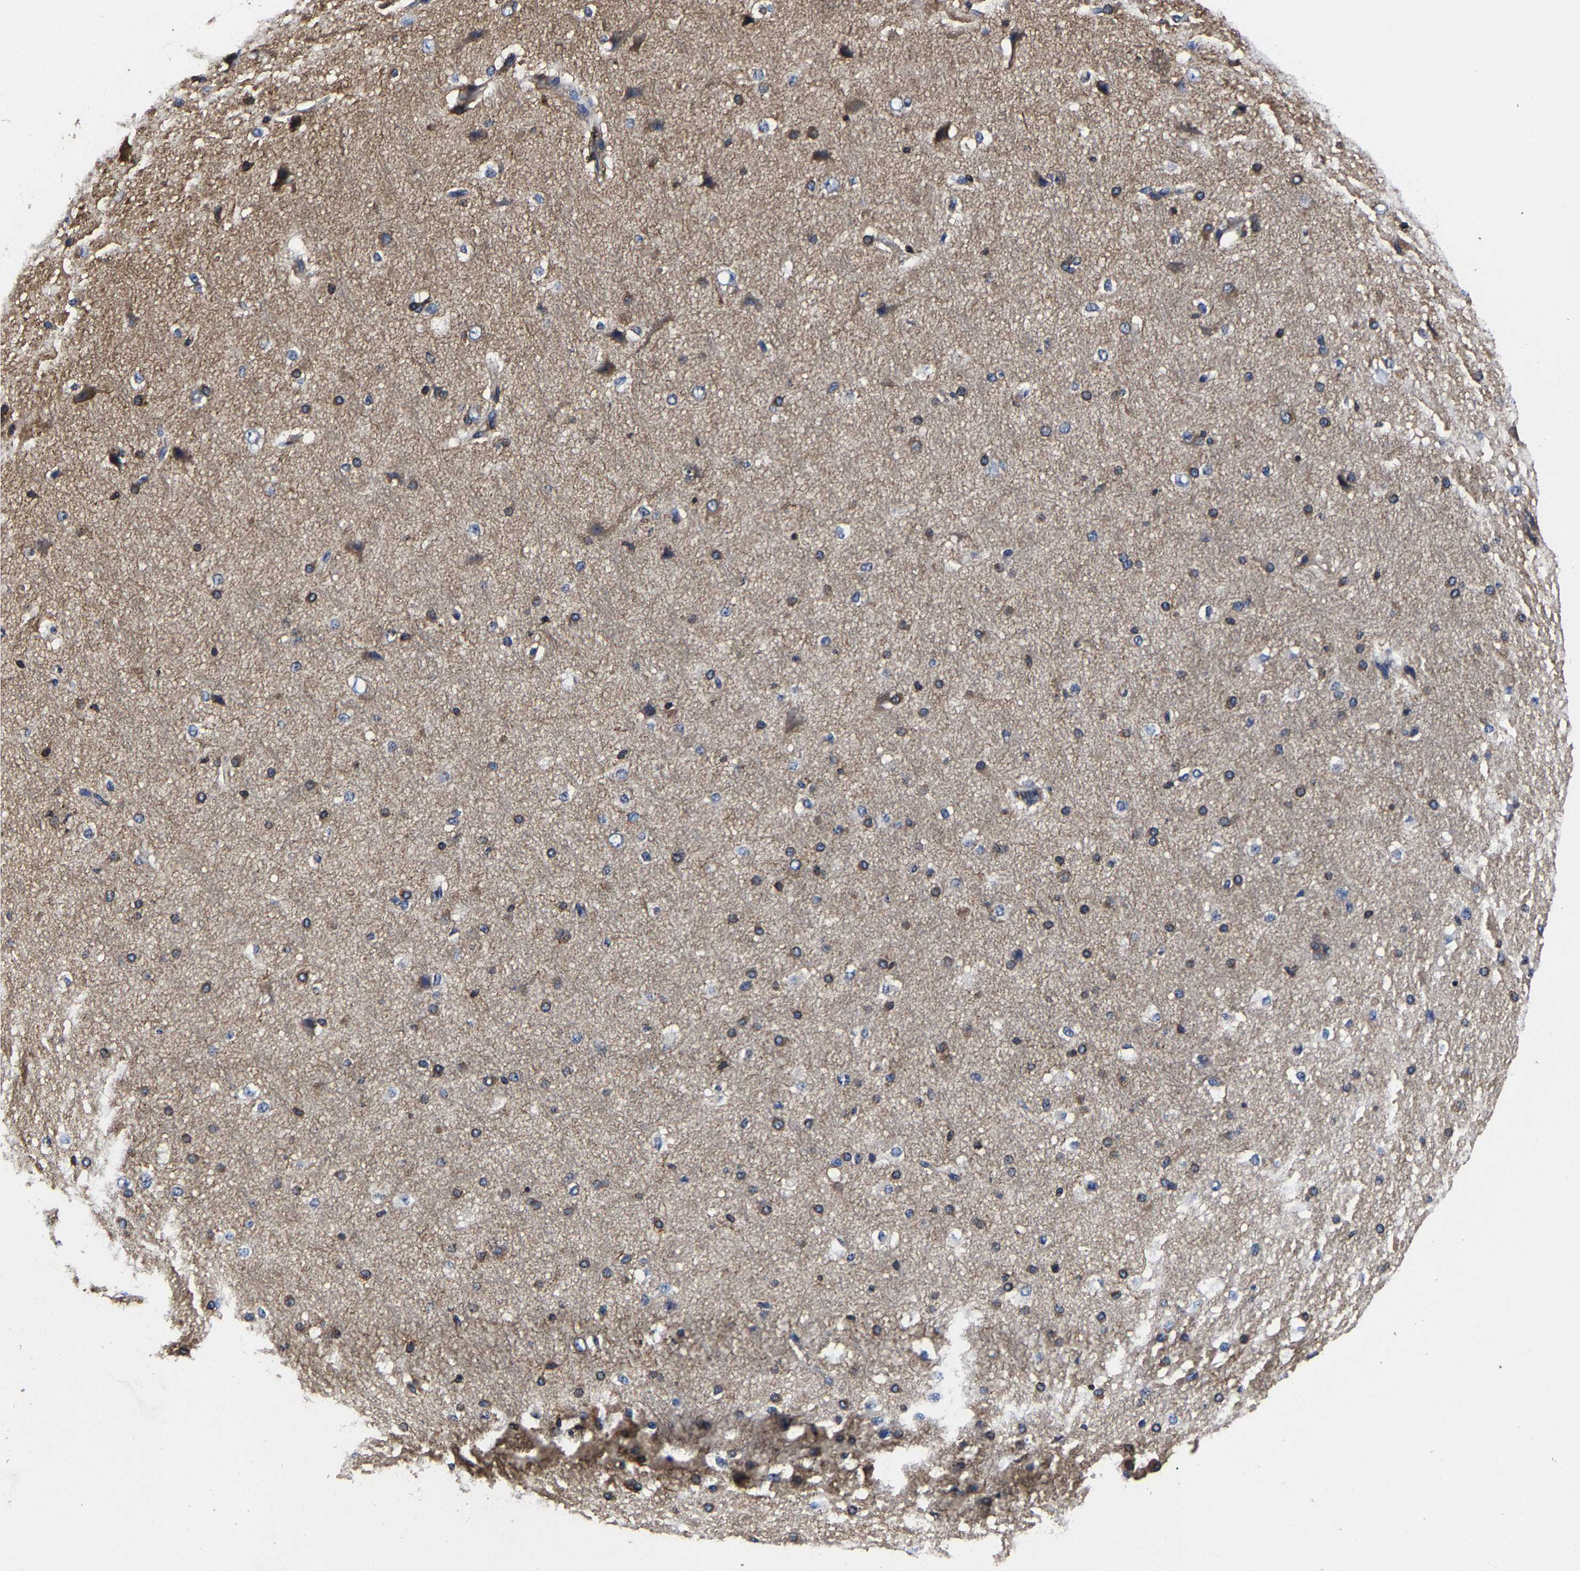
{"staining": {"intensity": "weak", "quantity": "25%-75%", "location": "cytoplasmic/membranous"}, "tissue": "cerebral cortex", "cell_type": "Endothelial cells", "image_type": "normal", "snomed": [{"axis": "morphology", "description": "Normal tissue, NOS"}, {"axis": "morphology", "description": "Developmental malformation"}, {"axis": "topography", "description": "Cerebral cortex"}], "caption": "An immunohistochemistry photomicrograph of normal tissue is shown. Protein staining in brown highlights weak cytoplasmic/membranous positivity in cerebral cortex within endothelial cells.", "gene": "SSH3", "patient": {"sex": "female", "age": 30}}